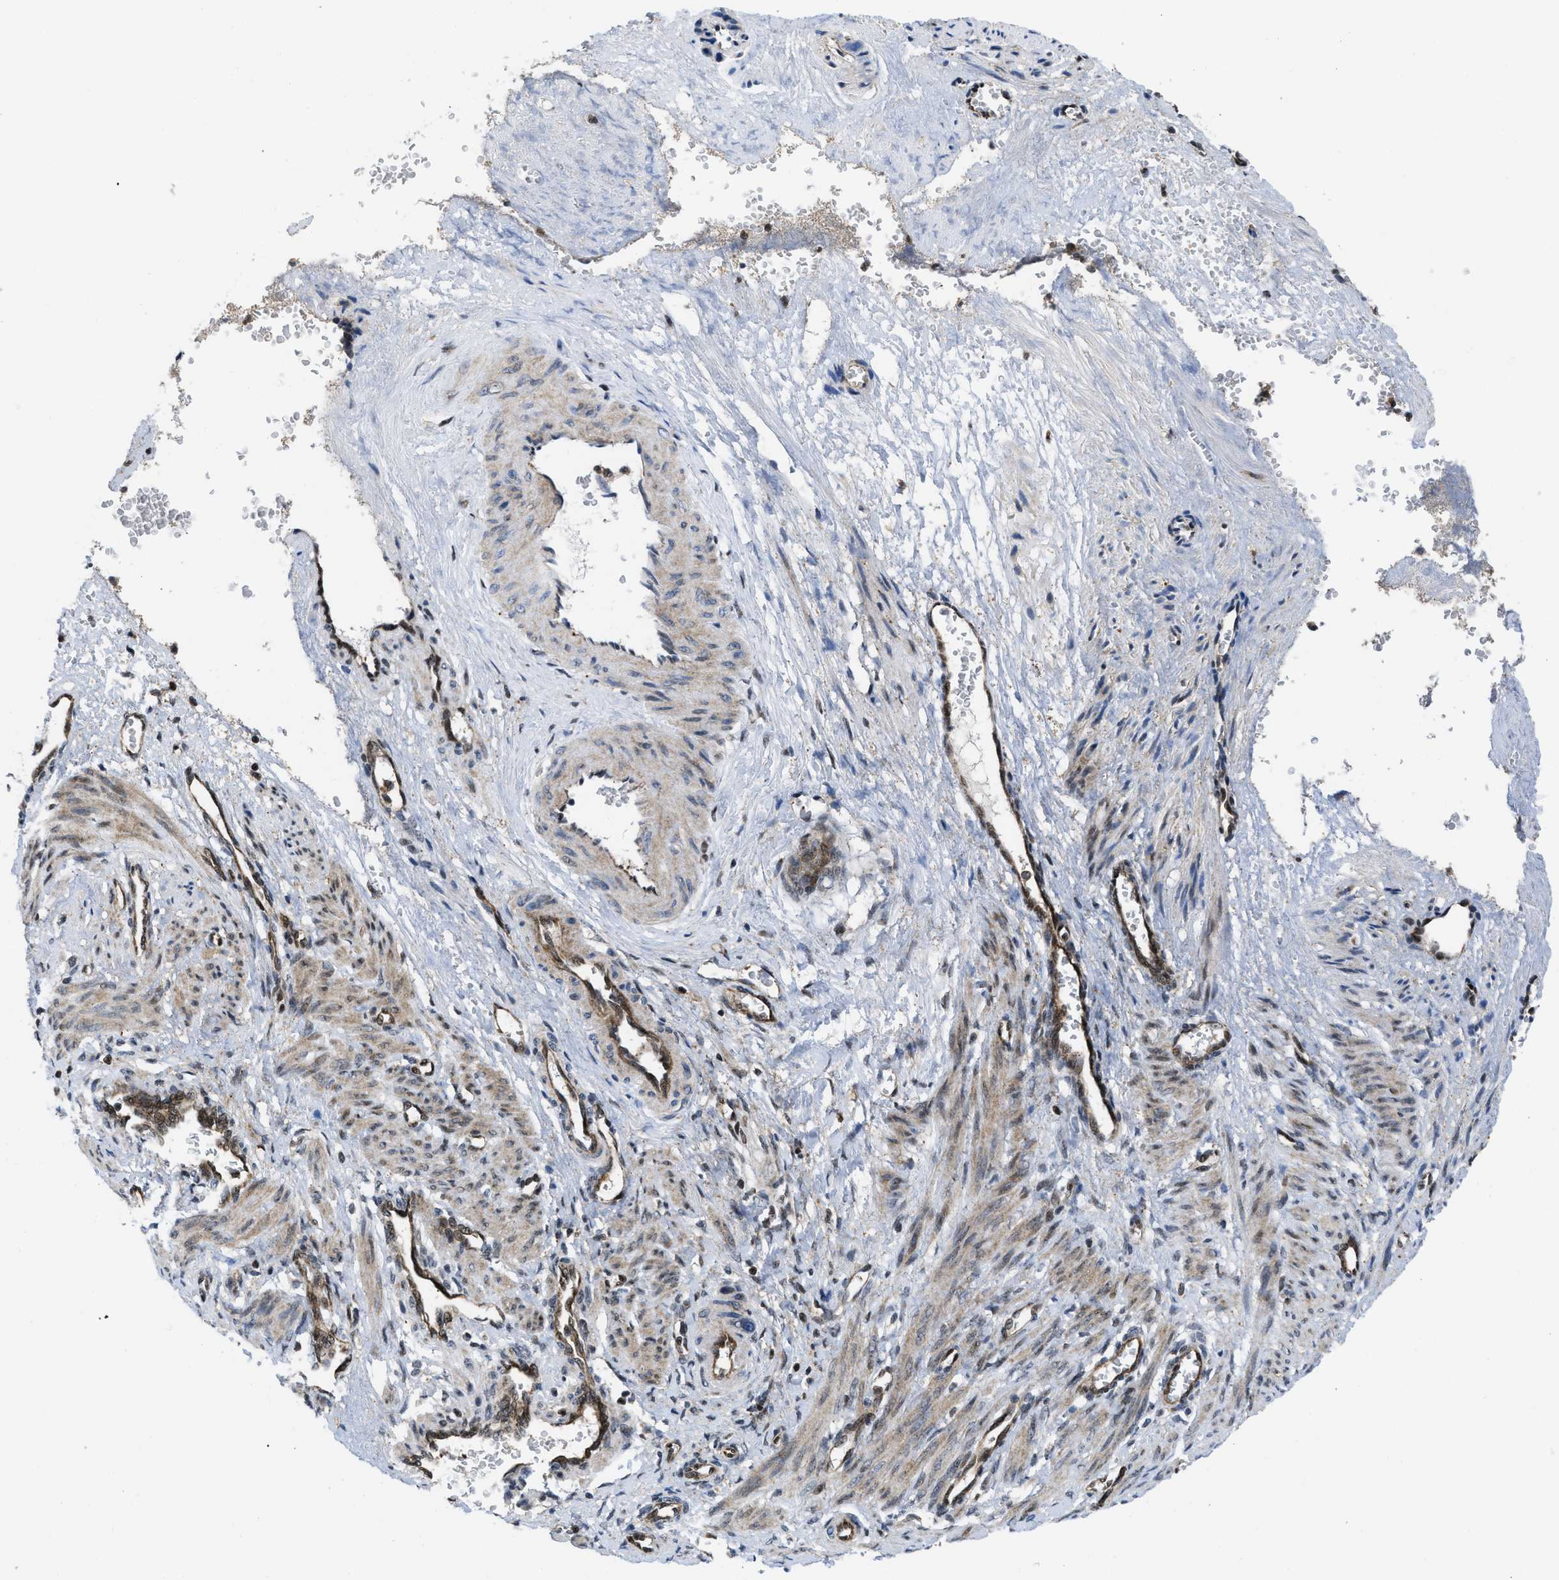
{"staining": {"intensity": "moderate", "quantity": ">75%", "location": "cytoplasmic/membranous"}, "tissue": "smooth muscle", "cell_type": "Smooth muscle cells", "image_type": "normal", "snomed": [{"axis": "morphology", "description": "Normal tissue, NOS"}, {"axis": "topography", "description": "Endometrium"}], "caption": "Brown immunohistochemical staining in benign smooth muscle displays moderate cytoplasmic/membranous positivity in approximately >75% of smooth muscle cells. Using DAB (3,3'-diaminobenzidine) (brown) and hematoxylin (blue) stains, captured at high magnification using brightfield microscopy.", "gene": "PPP2CB", "patient": {"sex": "female", "age": 33}}